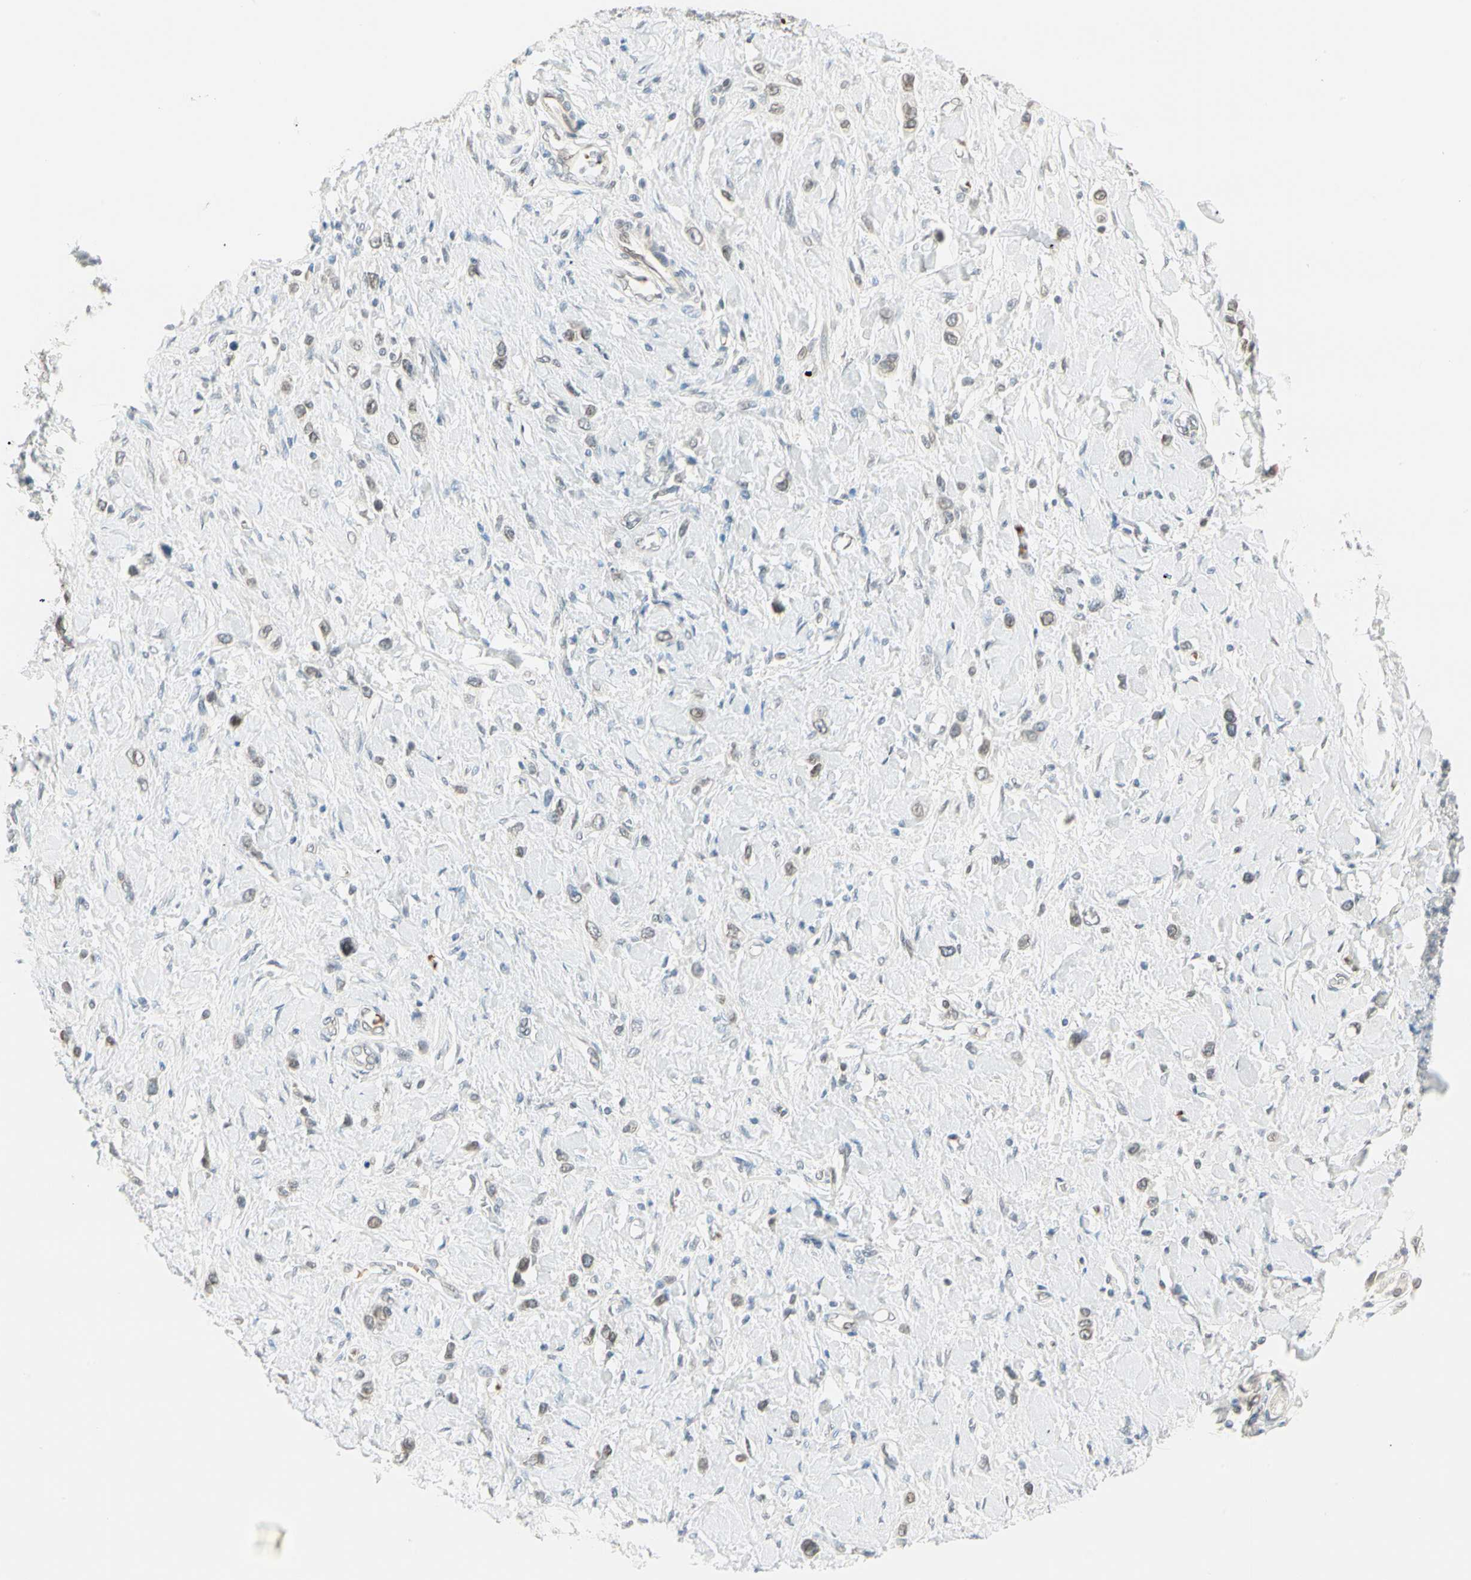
{"staining": {"intensity": "weak", "quantity": "<25%", "location": "cytoplasmic/membranous,nuclear"}, "tissue": "stomach cancer", "cell_type": "Tumor cells", "image_type": "cancer", "snomed": [{"axis": "morphology", "description": "Normal tissue, NOS"}, {"axis": "morphology", "description": "Adenocarcinoma, NOS"}, {"axis": "topography", "description": "Stomach, upper"}, {"axis": "topography", "description": "Stomach"}], "caption": "Protein analysis of adenocarcinoma (stomach) exhibits no significant positivity in tumor cells.", "gene": "BCAN", "patient": {"sex": "female", "age": 65}}